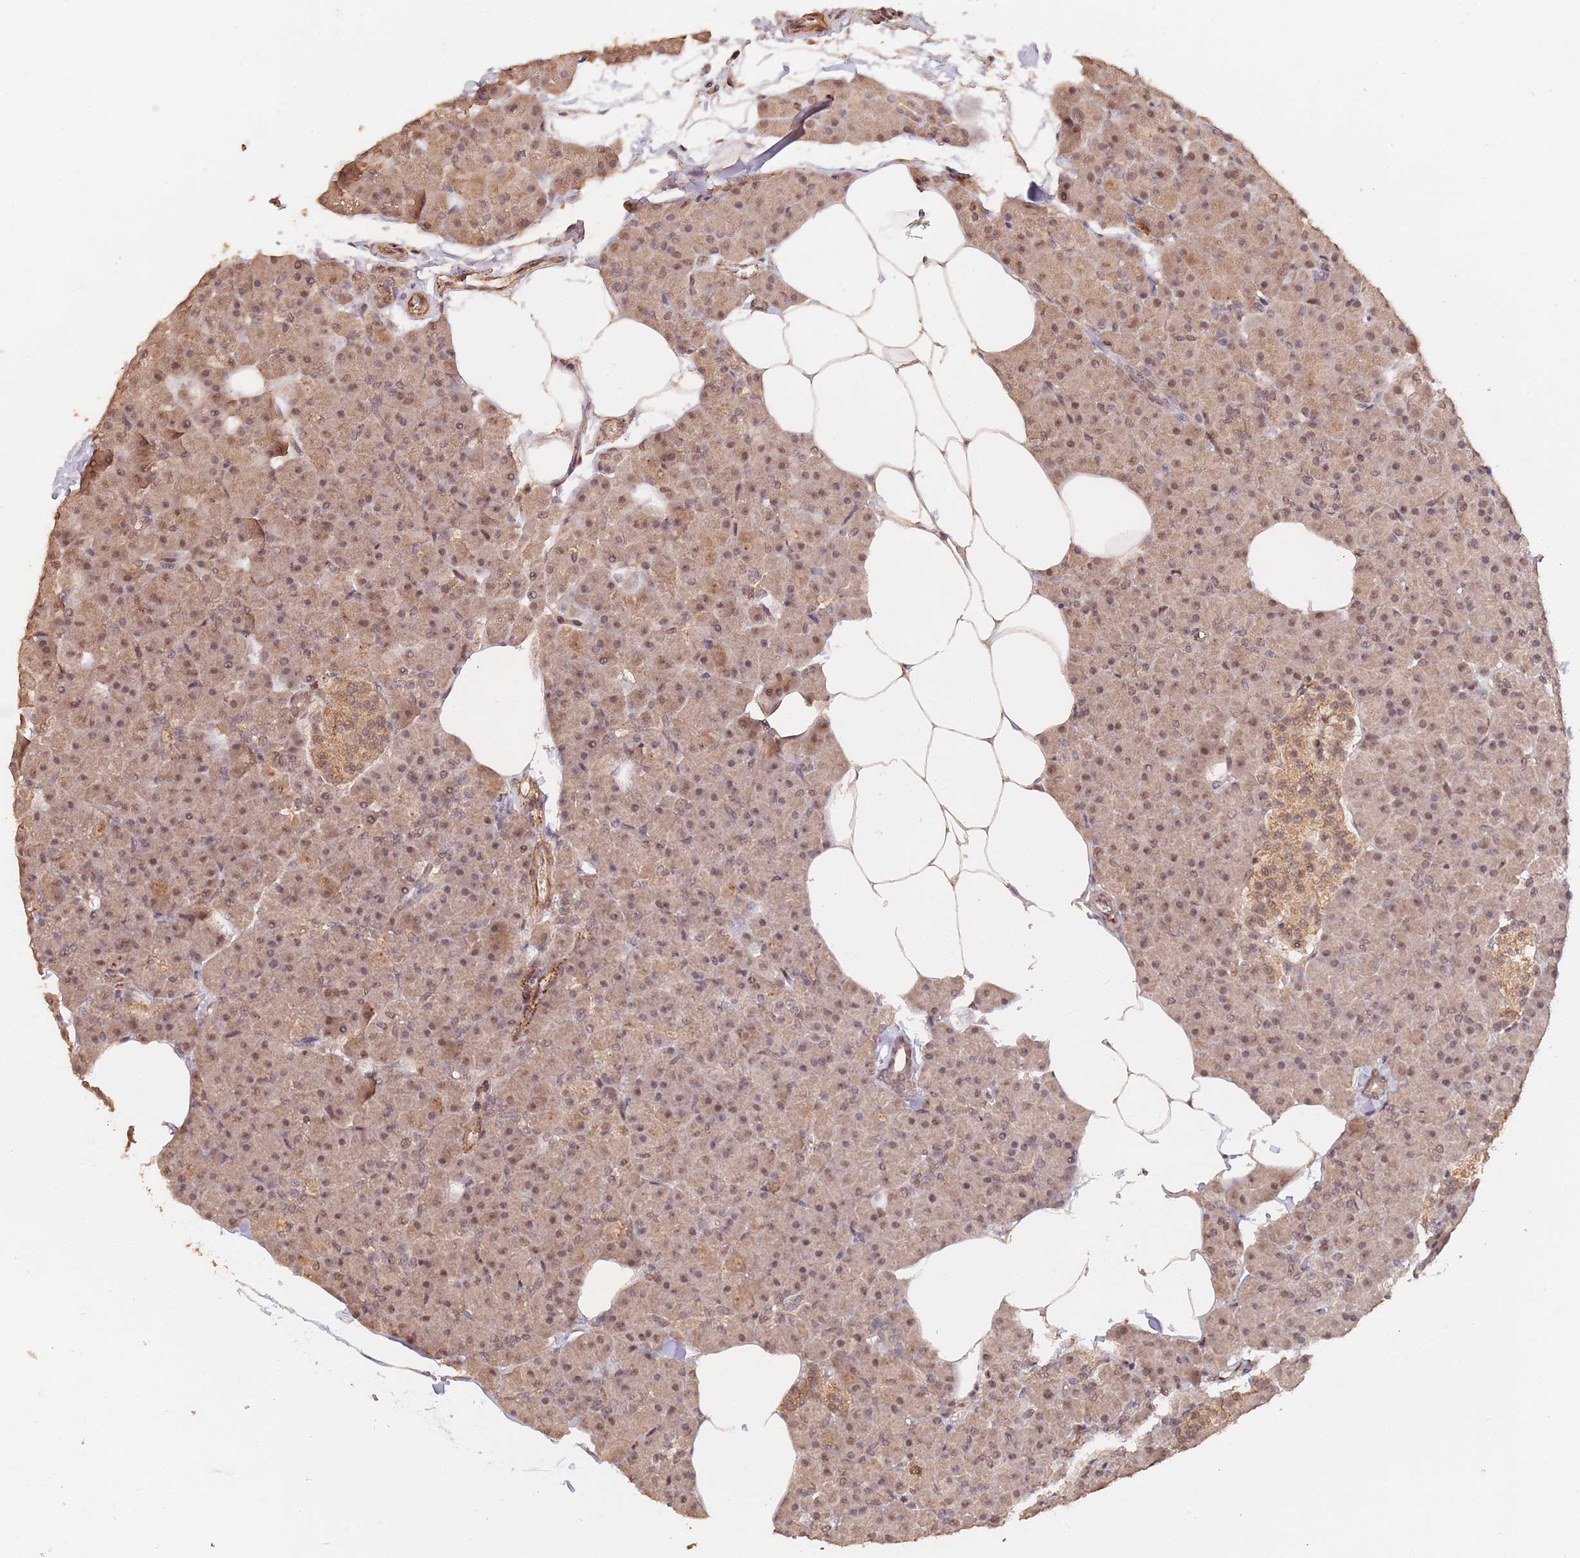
{"staining": {"intensity": "moderate", "quantity": ">75%", "location": "cytoplasmic/membranous,nuclear"}, "tissue": "pancreas", "cell_type": "Exocrine glandular cells", "image_type": "normal", "snomed": [{"axis": "morphology", "description": "Normal tissue, NOS"}, {"axis": "topography", "description": "Pancreas"}], "caption": "The immunohistochemical stain shows moderate cytoplasmic/membranous,nuclear staining in exocrine glandular cells of unremarkable pancreas. (brown staining indicates protein expression, while blue staining denotes nuclei).", "gene": "RFXANK", "patient": {"sex": "male", "age": 35}}